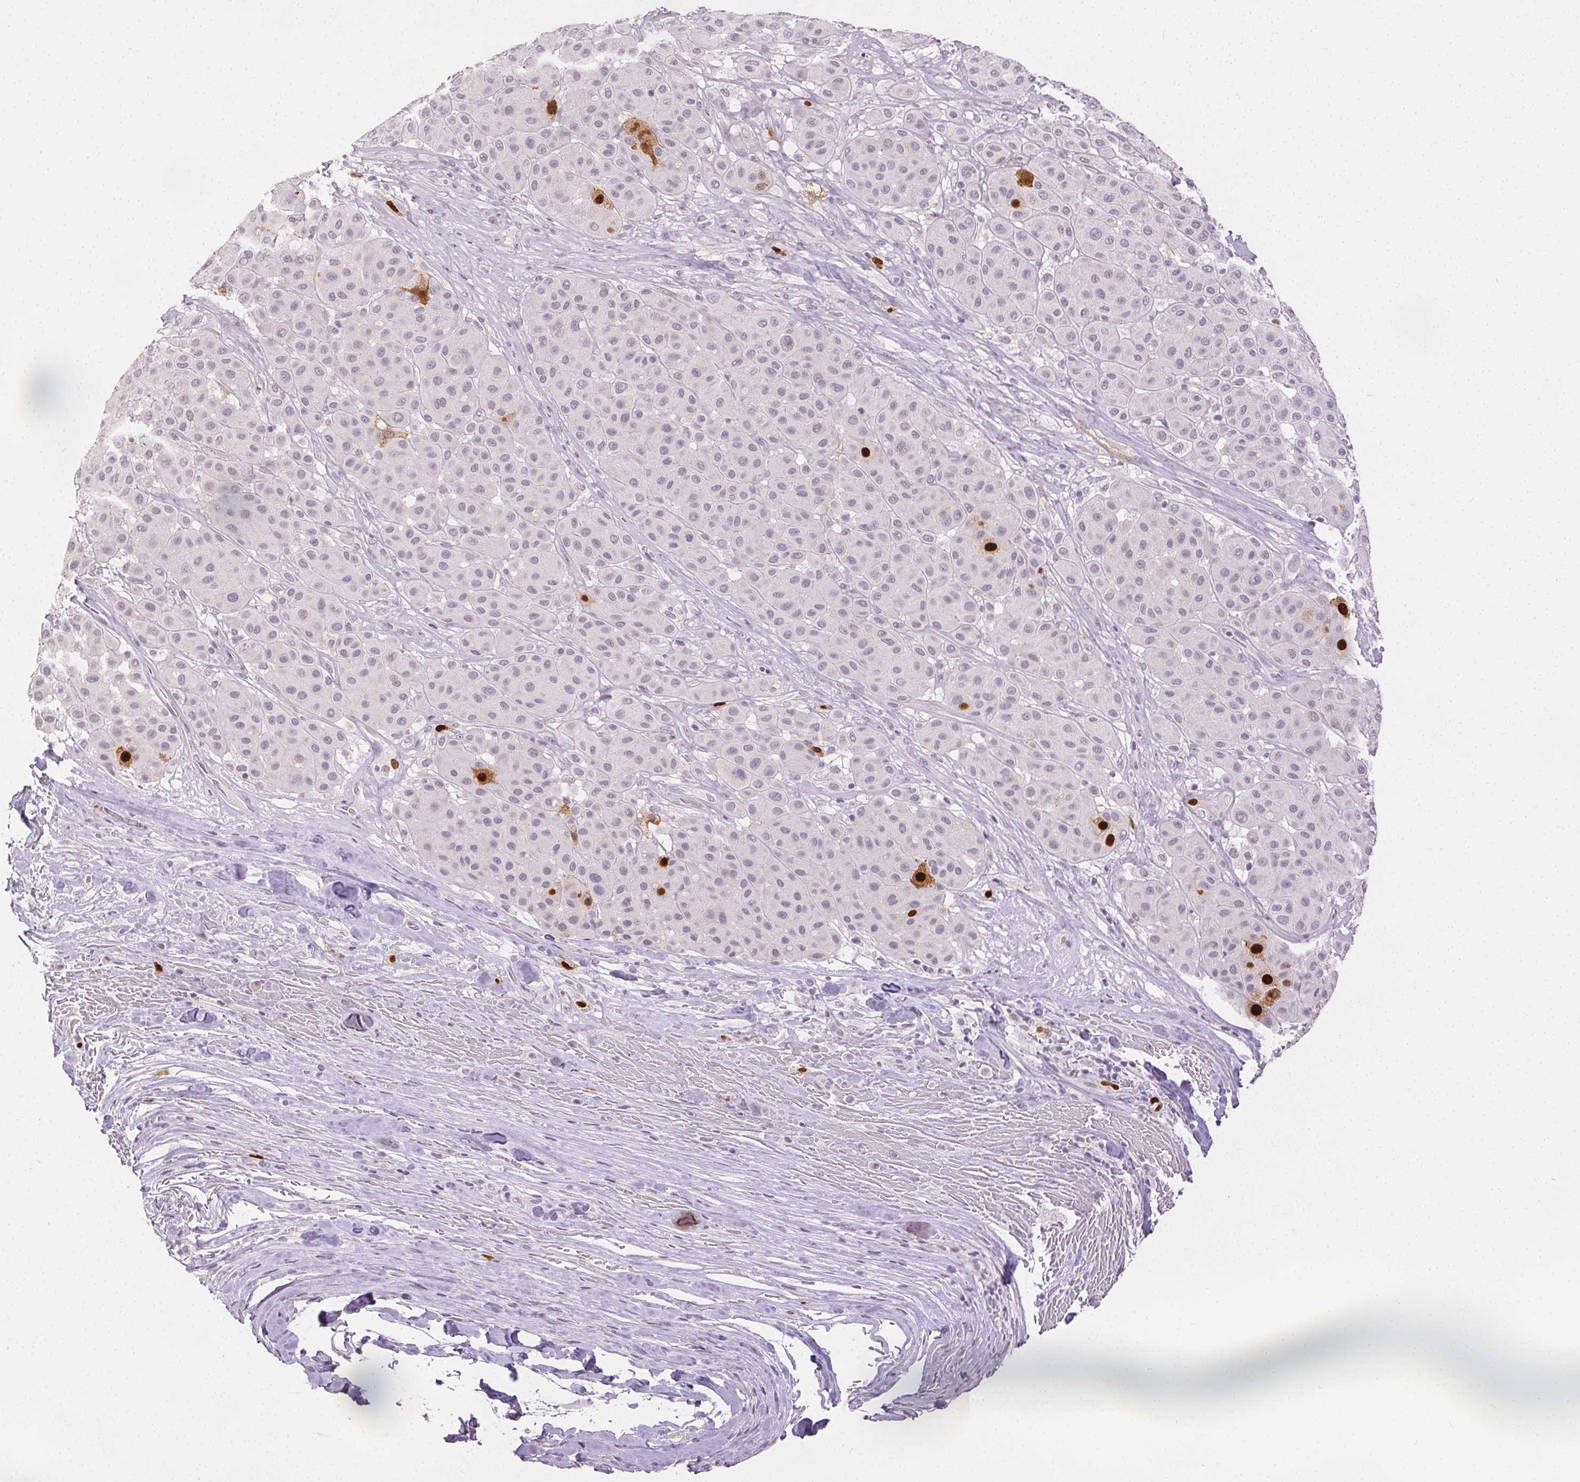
{"staining": {"intensity": "strong", "quantity": "<25%", "location": "nuclear"}, "tissue": "melanoma", "cell_type": "Tumor cells", "image_type": "cancer", "snomed": [{"axis": "morphology", "description": "Malignant melanoma, Metastatic site"}, {"axis": "topography", "description": "Smooth muscle"}], "caption": "Human malignant melanoma (metastatic site) stained for a protein (brown) exhibits strong nuclear positive expression in about <25% of tumor cells.", "gene": "ANLN", "patient": {"sex": "male", "age": 41}}